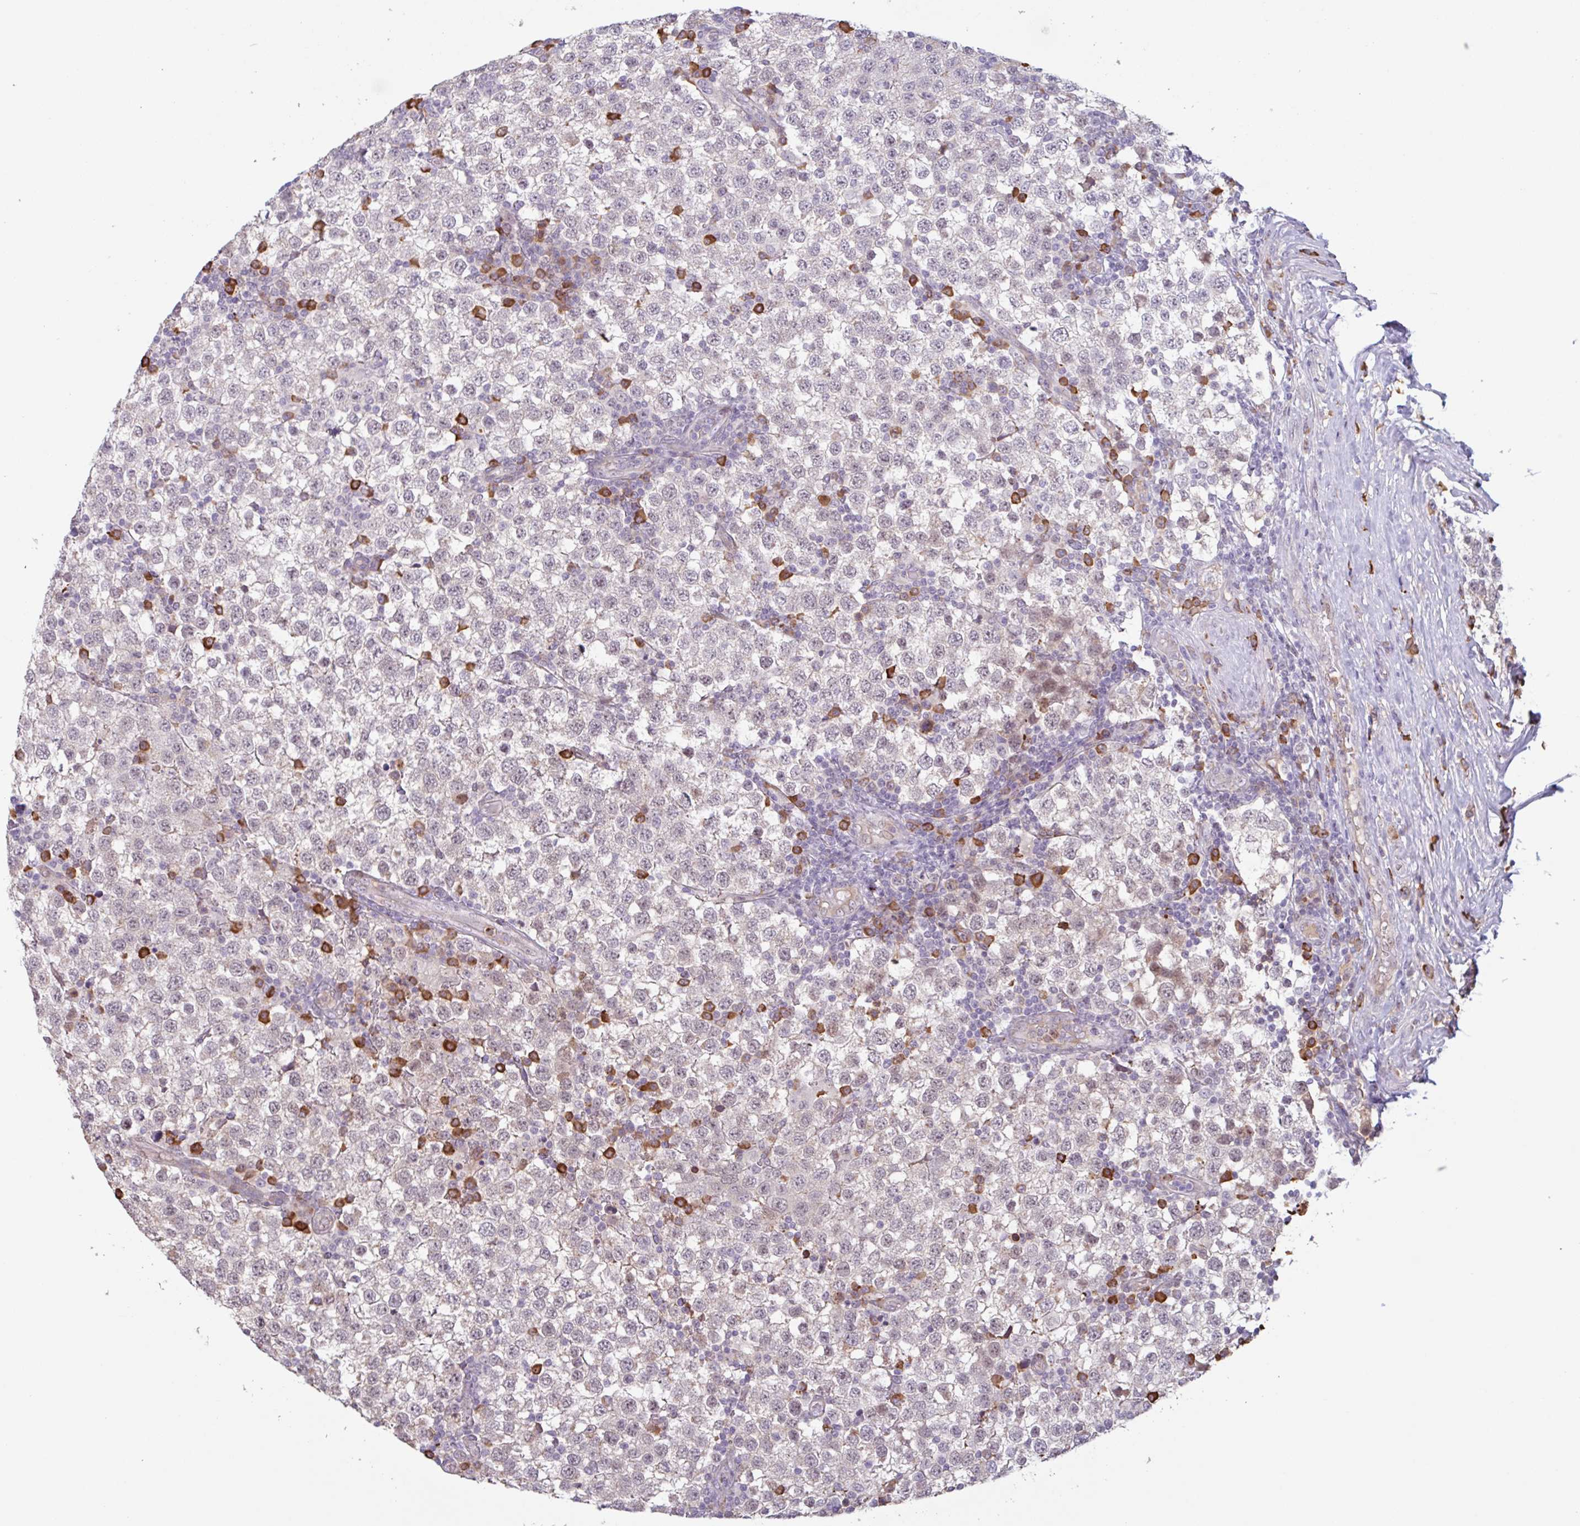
{"staining": {"intensity": "negative", "quantity": "none", "location": "none"}, "tissue": "testis cancer", "cell_type": "Tumor cells", "image_type": "cancer", "snomed": [{"axis": "morphology", "description": "Seminoma, NOS"}, {"axis": "topography", "description": "Testis"}], "caption": "This image is of testis cancer stained with IHC to label a protein in brown with the nuclei are counter-stained blue. There is no positivity in tumor cells.", "gene": "TAF1D", "patient": {"sex": "male", "age": 34}}